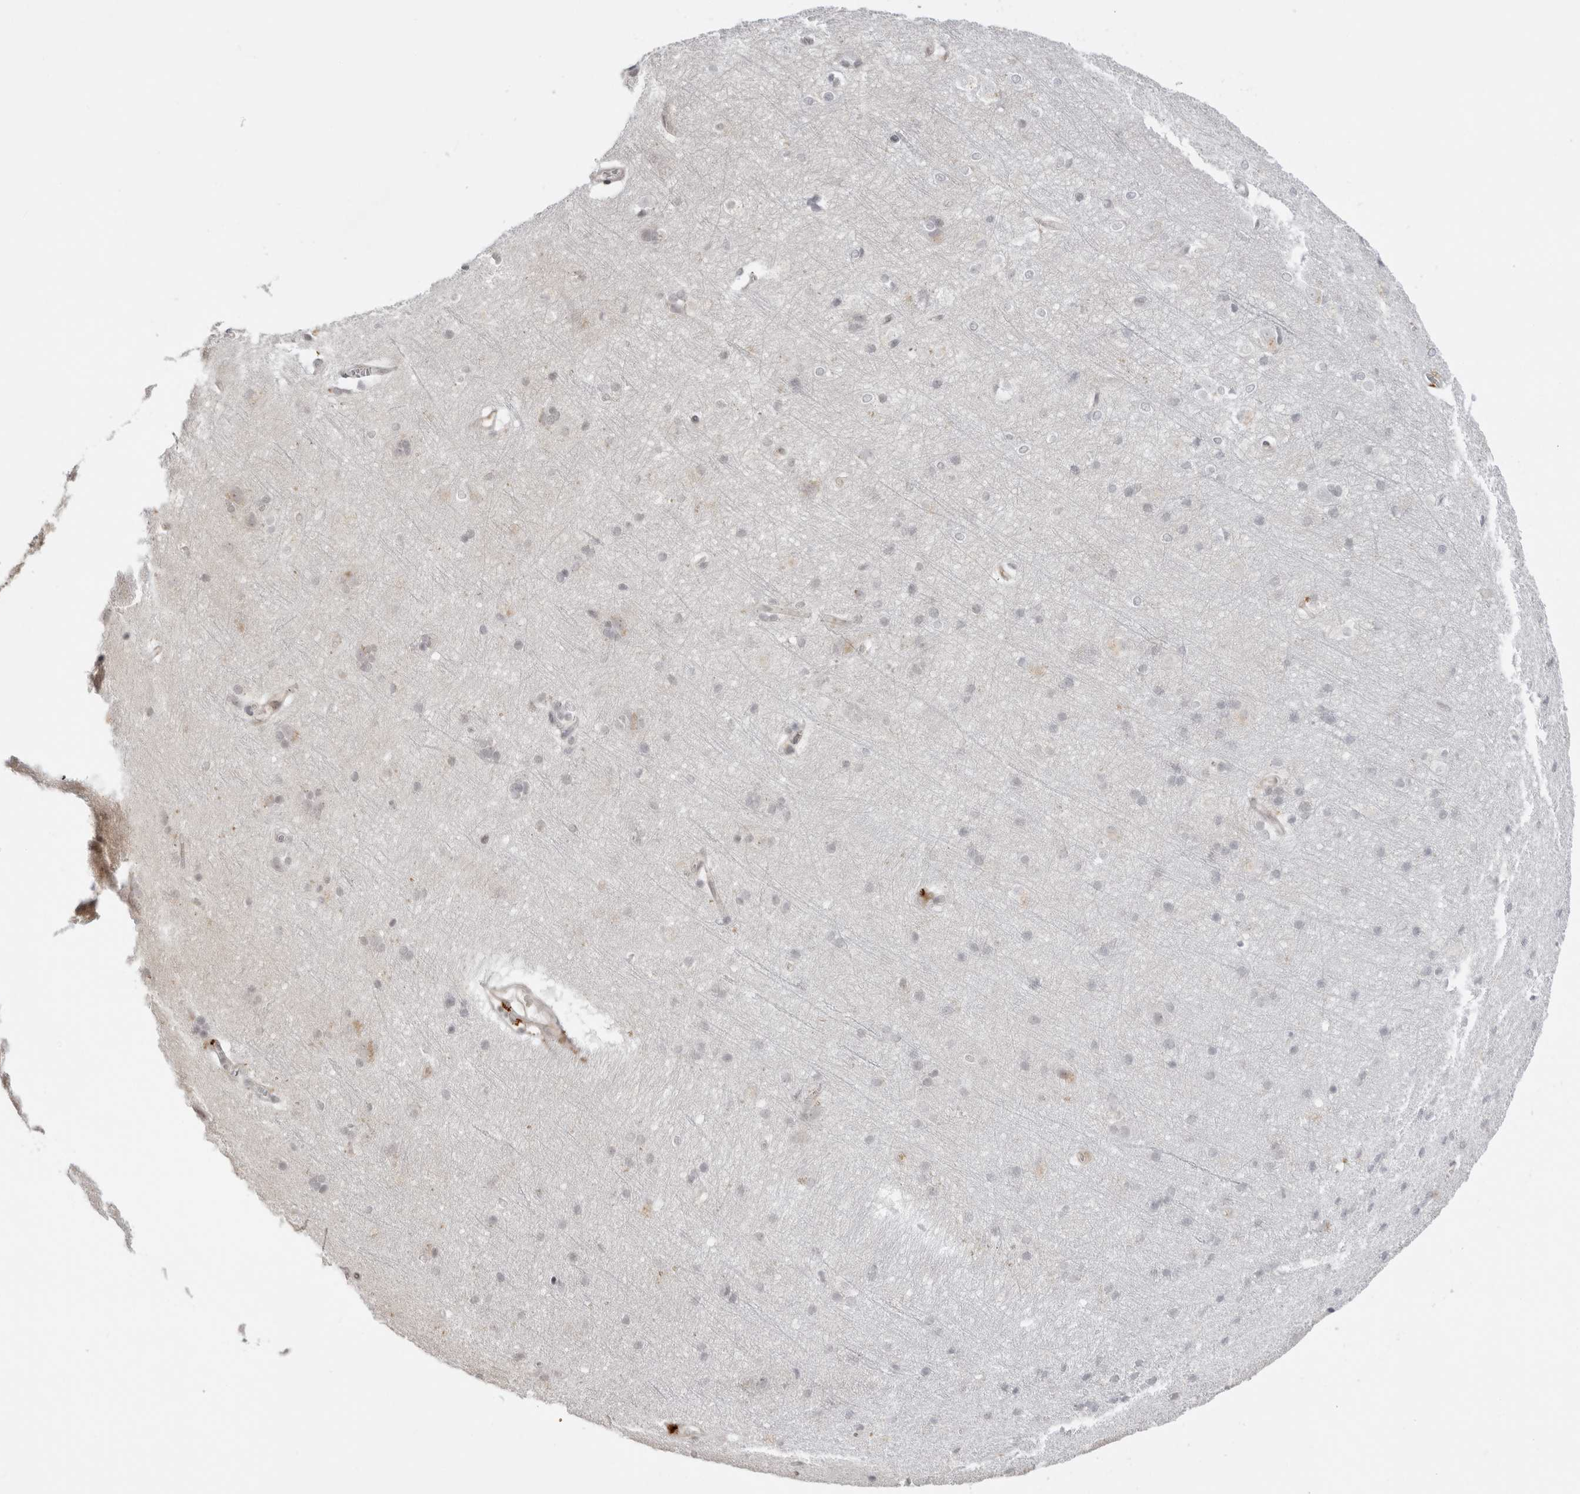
{"staining": {"intensity": "negative", "quantity": "none", "location": "none"}, "tissue": "cerebral cortex", "cell_type": "Endothelial cells", "image_type": "normal", "snomed": [{"axis": "morphology", "description": "Normal tissue, NOS"}, {"axis": "topography", "description": "Cerebral cortex"}], "caption": "An immunohistochemistry micrograph of unremarkable cerebral cortex is shown. There is no staining in endothelial cells of cerebral cortex.", "gene": "TRAPPC3", "patient": {"sex": "male", "age": 54}}